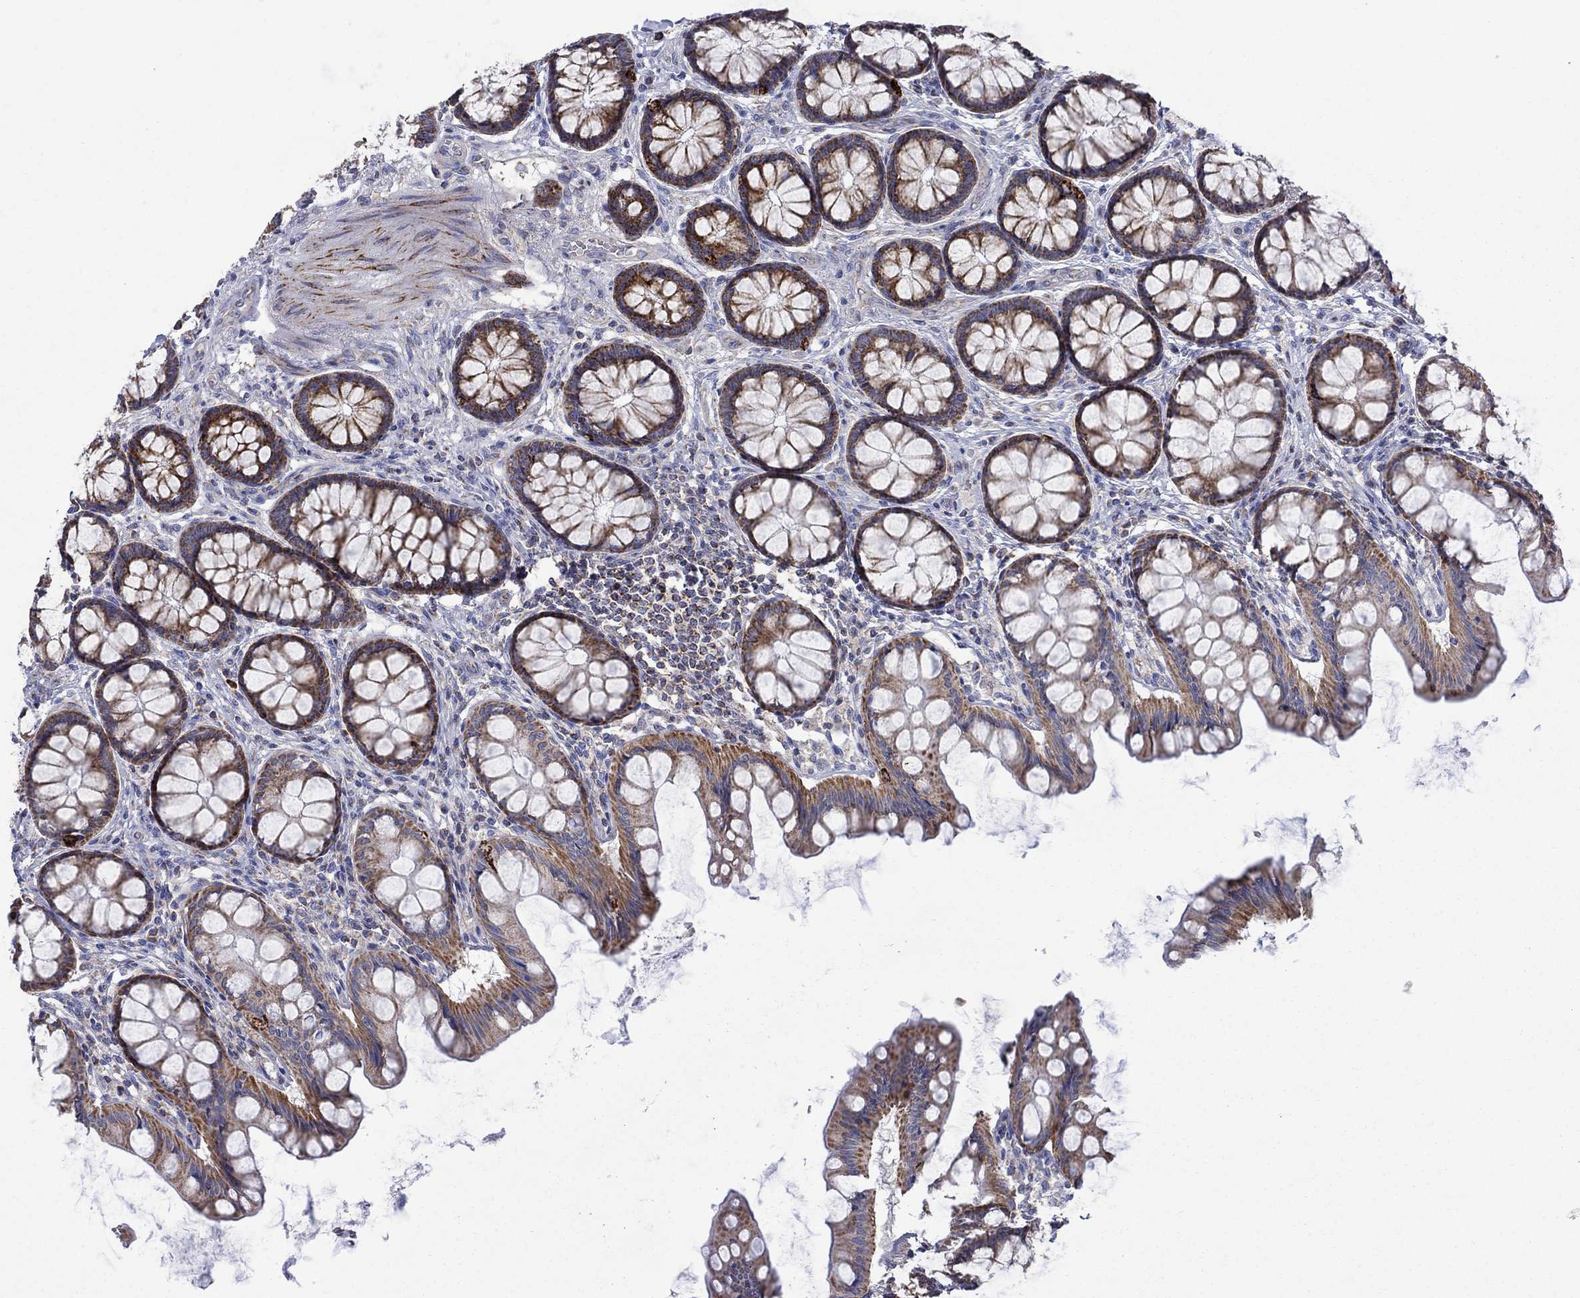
{"staining": {"intensity": "negative", "quantity": "none", "location": "none"}, "tissue": "colon", "cell_type": "Endothelial cells", "image_type": "normal", "snomed": [{"axis": "morphology", "description": "Normal tissue, NOS"}, {"axis": "topography", "description": "Colon"}], "caption": "DAB immunohistochemical staining of unremarkable human colon shows no significant staining in endothelial cells.", "gene": "CISD1", "patient": {"sex": "female", "age": 65}}